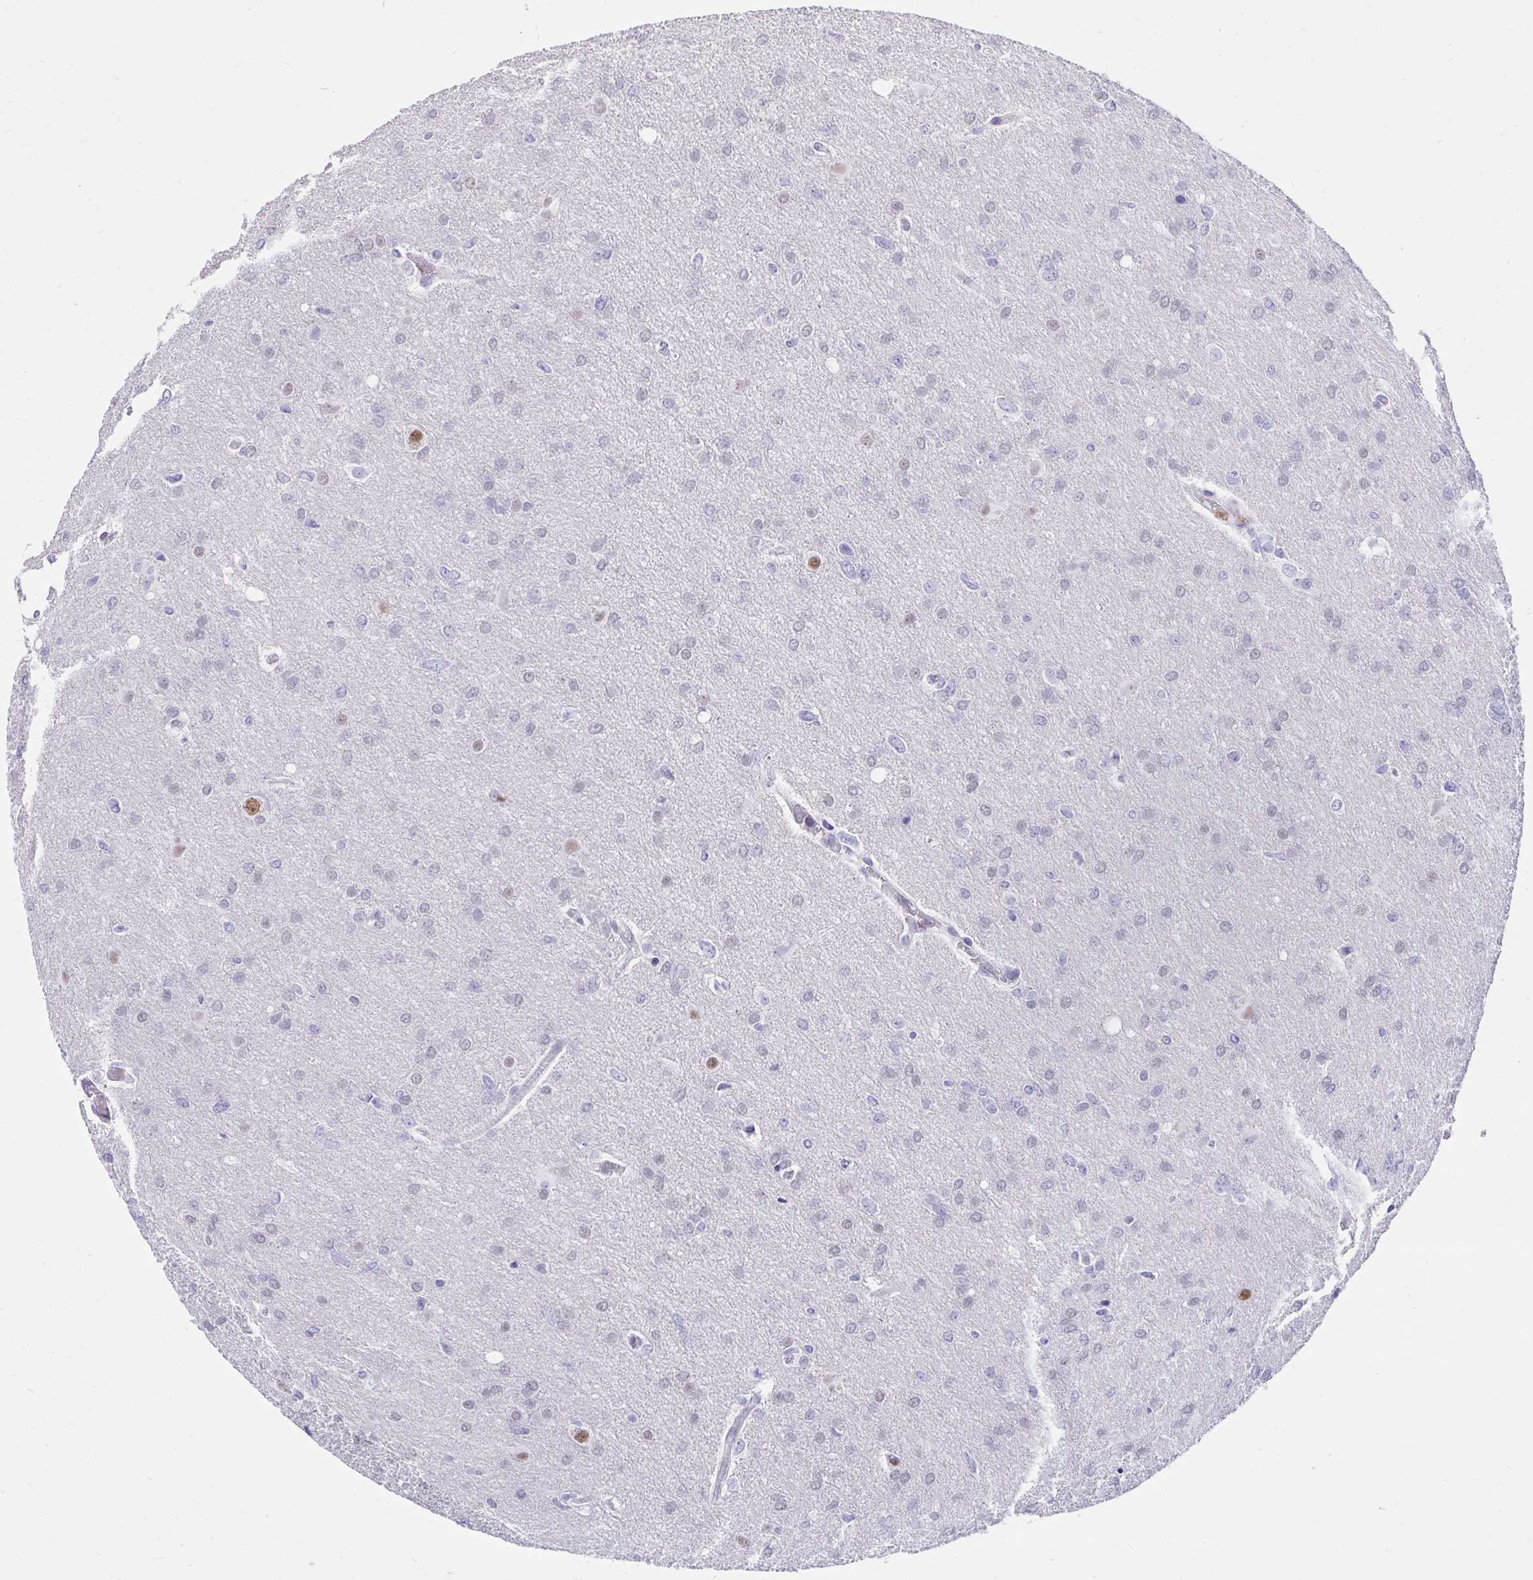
{"staining": {"intensity": "negative", "quantity": "none", "location": "none"}, "tissue": "glioma", "cell_type": "Tumor cells", "image_type": "cancer", "snomed": [{"axis": "morphology", "description": "Glioma, malignant, High grade"}, {"axis": "topography", "description": "Brain"}], "caption": "A micrograph of human glioma is negative for staining in tumor cells.", "gene": "KLK1", "patient": {"sex": "male", "age": 53}}